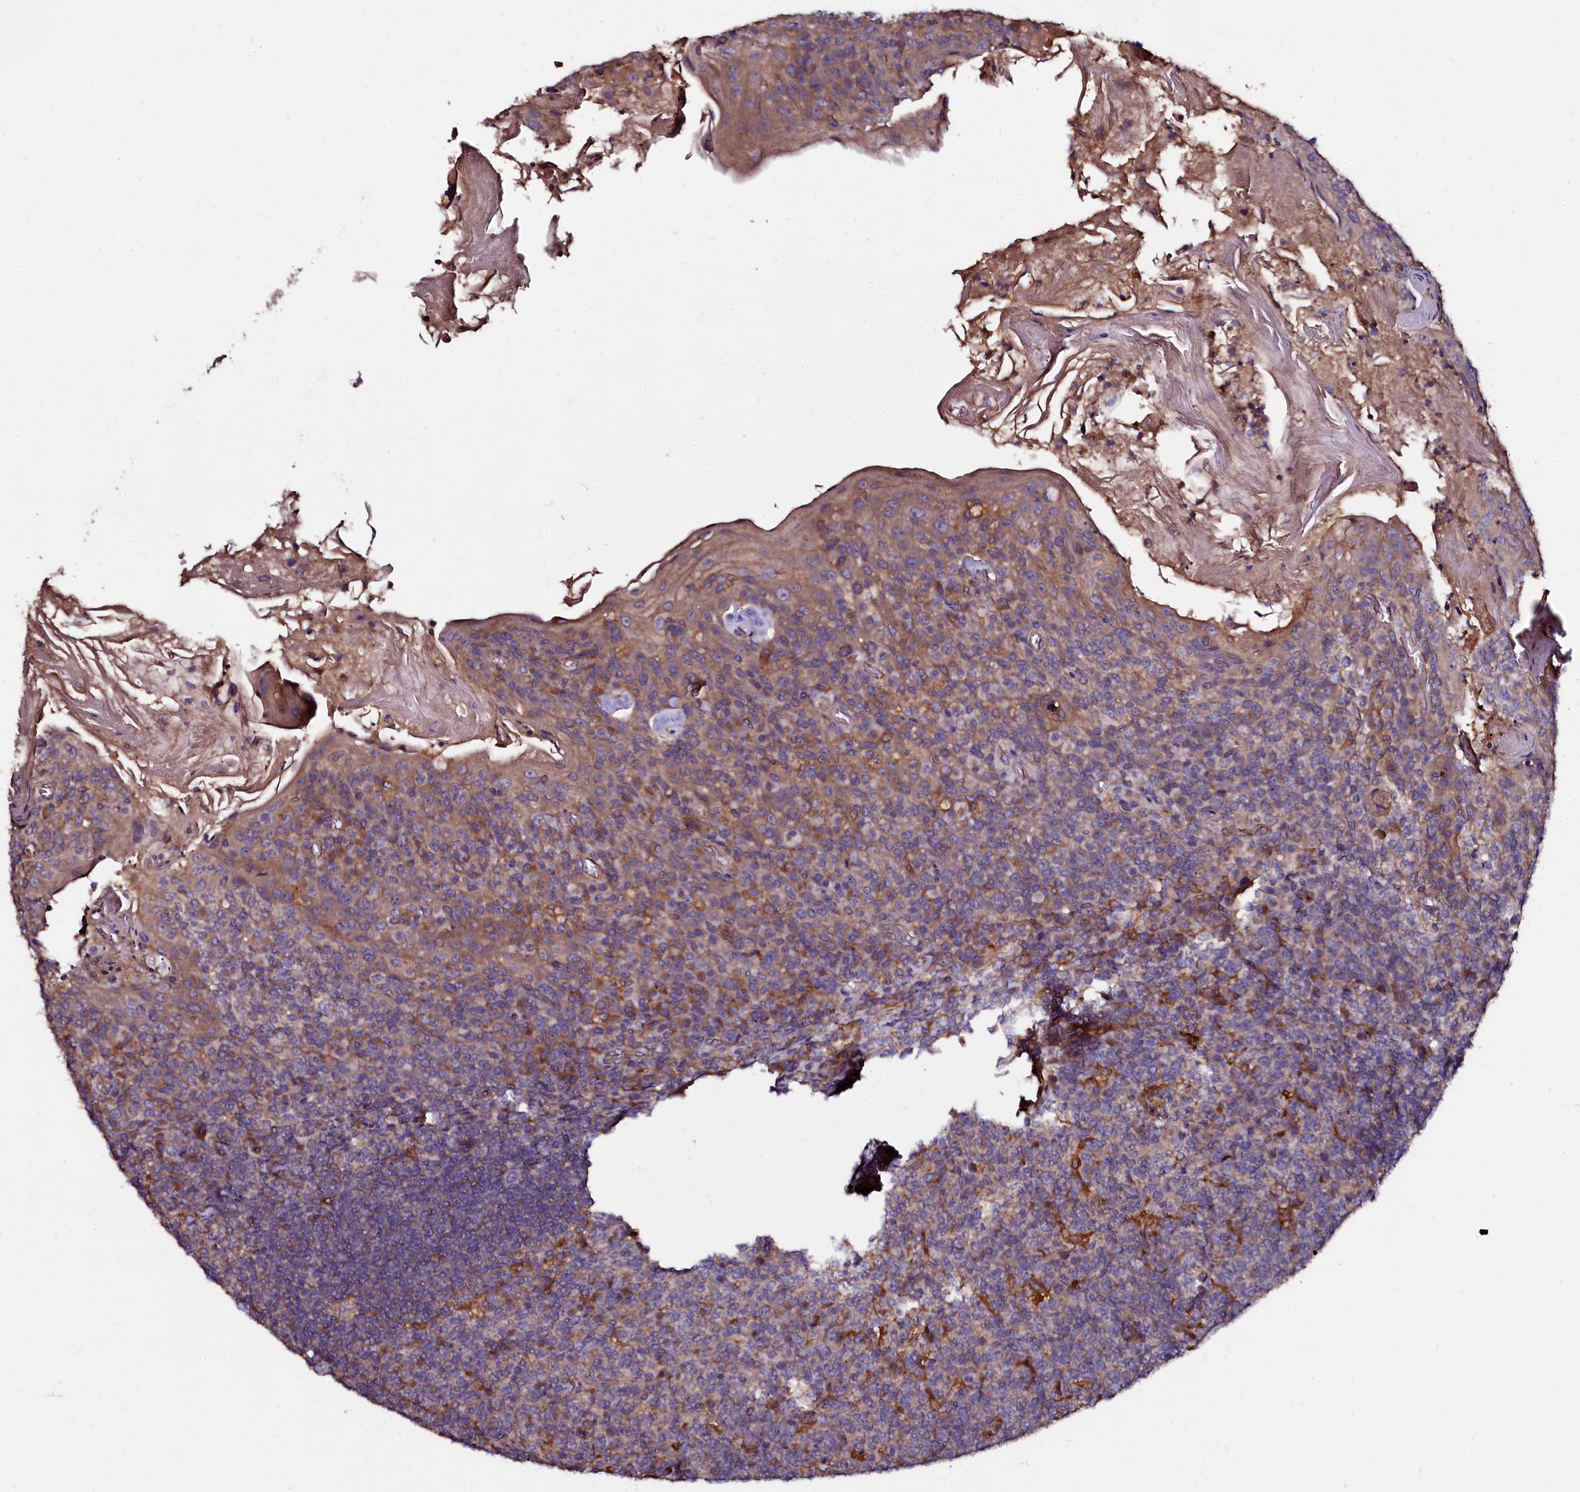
{"staining": {"intensity": "negative", "quantity": "none", "location": "none"}, "tissue": "tonsil", "cell_type": "Germinal center cells", "image_type": "normal", "snomed": [{"axis": "morphology", "description": "Normal tissue, NOS"}, {"axis": "topography", "description": "Tonsil"}], "caption": "Immunohistochemistry (IHC) micrograph of unremarkable human tonsil stained for a protein (brown), which exhibits no positivity in germinal center cells. Nuclei are stained in blue.", "gene": "APPL2", "patient": {"sex": "female", "age": 10}}